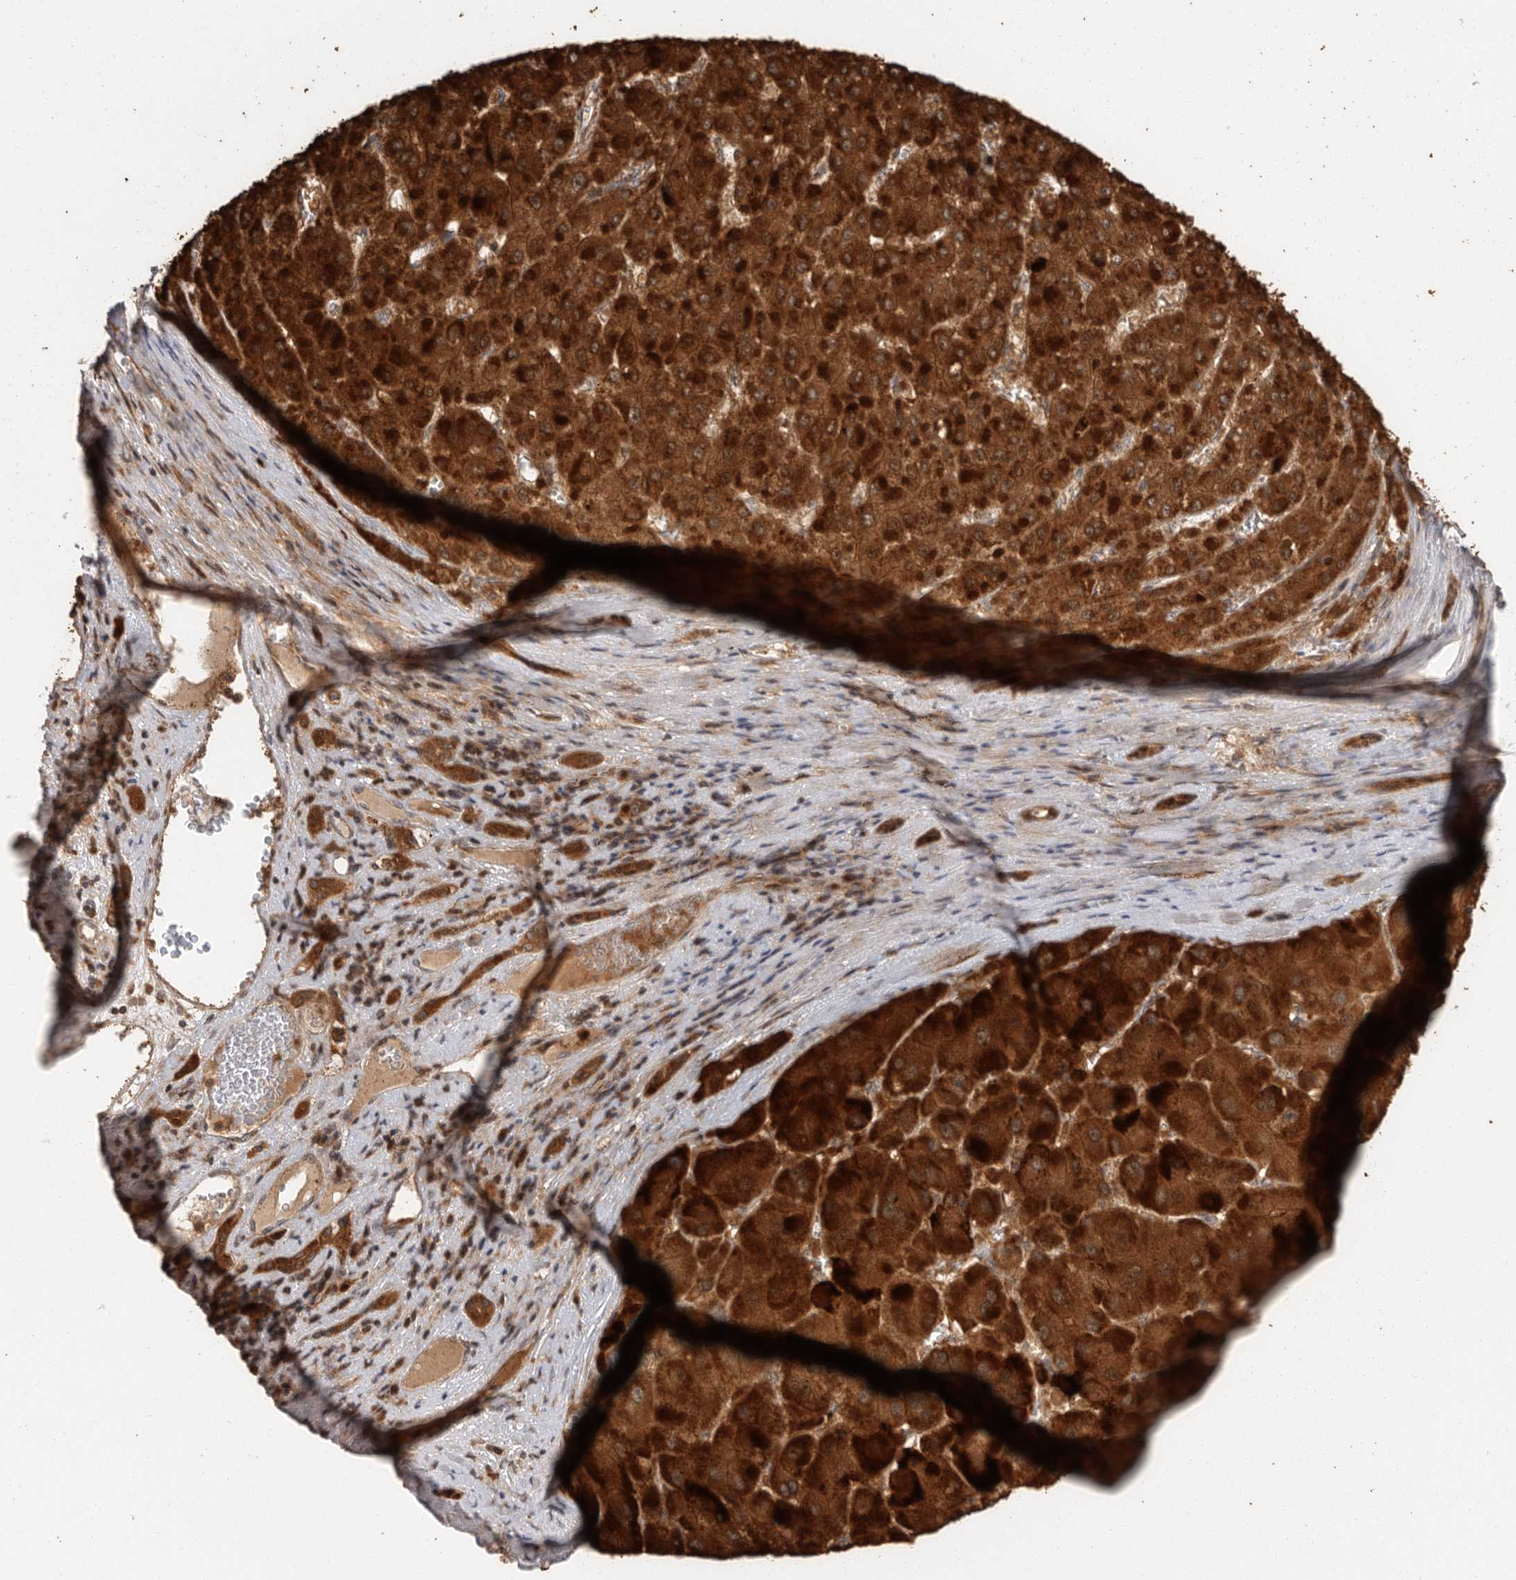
{"staining": {"intensity": "strong", "quantity": ">75%", "location": "cytoplasmic/membranous"}, "tissue": "liver cancer", "cell_type": "Tumor cells", "image_type": "cancer", "snomed": [{"axis": "morphology", "description": "Carcinoma, Hepatocellular, NOS"}, {"axis": "topography", "description": "Liver"}], "caption": "Hepatocellular carcinoma (liver) stained with a protein marker reveals strong staining in tumor cells.", "gene": "SWT1", "patient": {"sex": "female", "age": 73}}